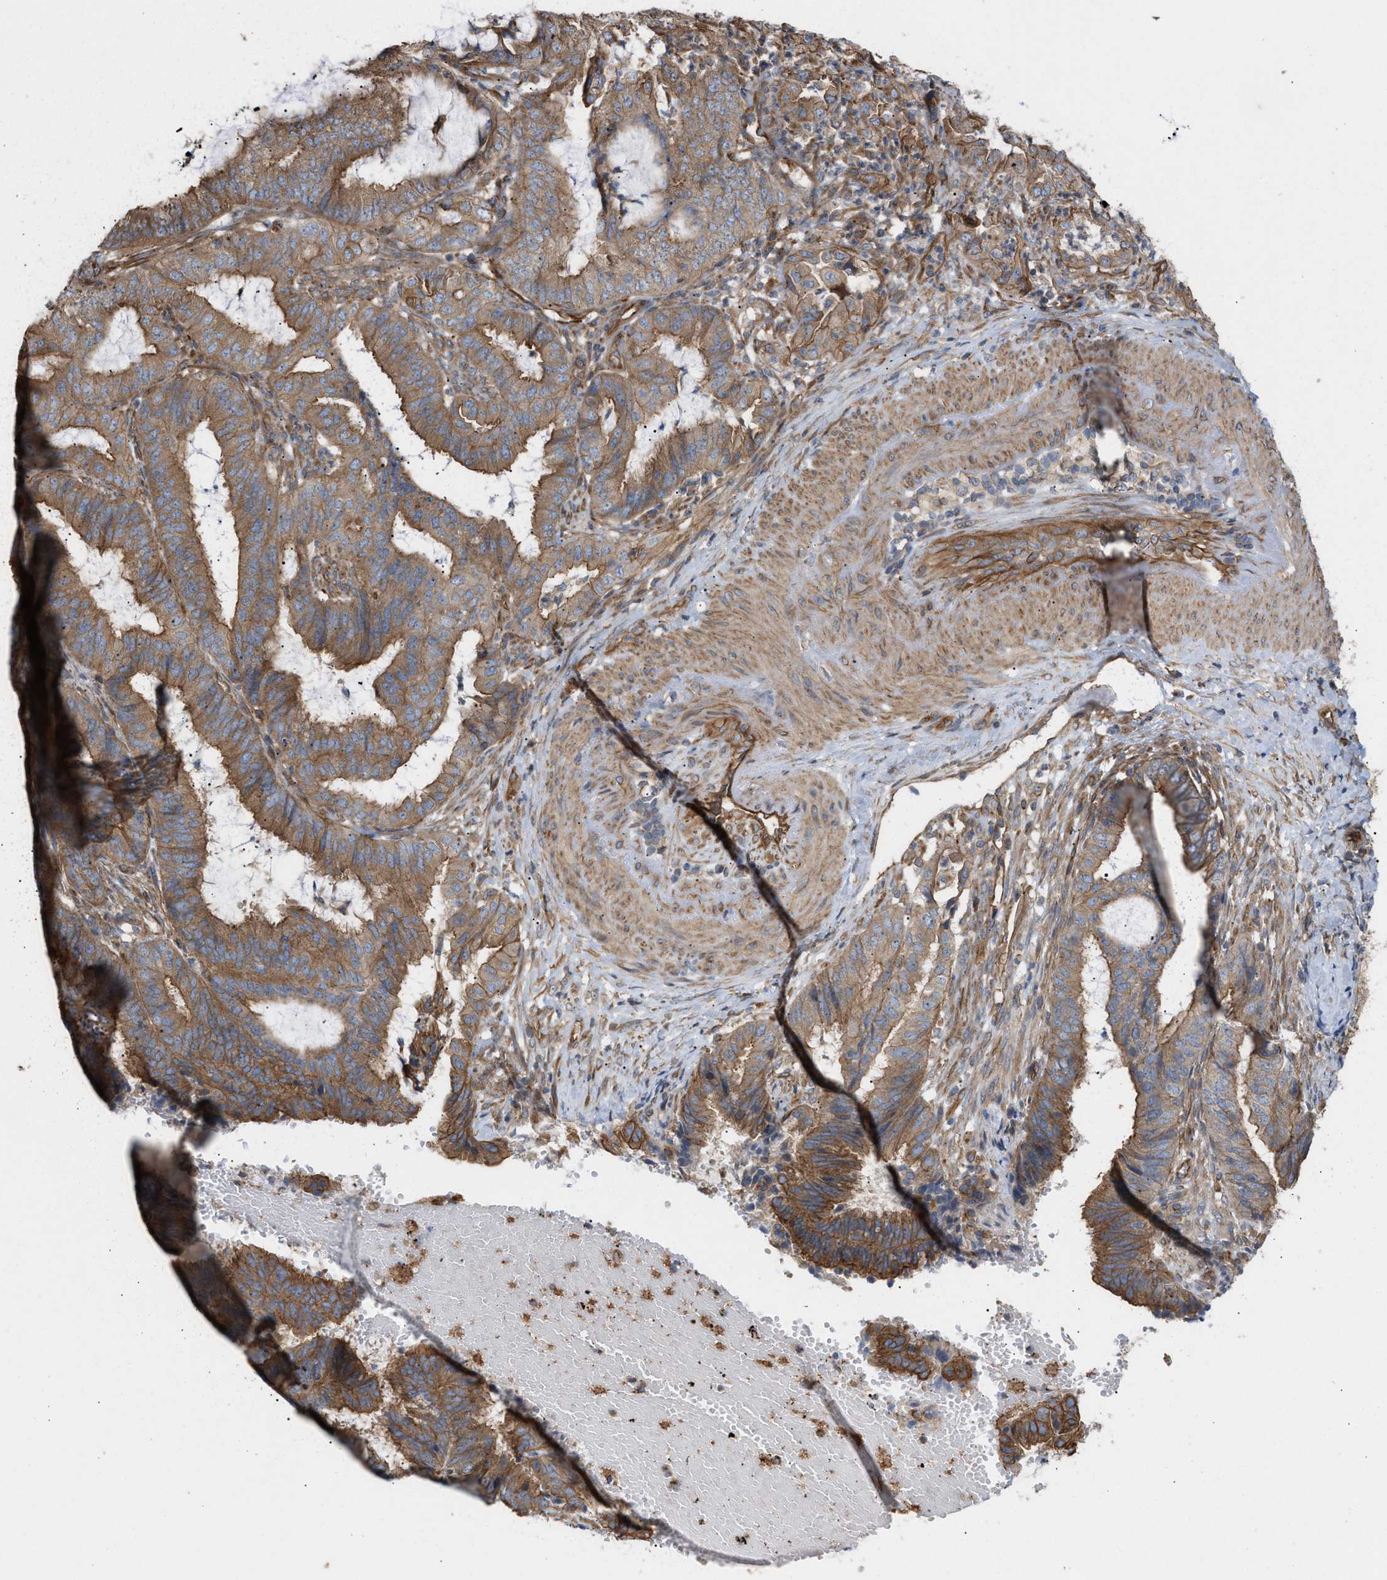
{"staining": {"intensity": "moderate", "quantity": ">75%", "location": "cytoplasmic/membranous"}, "tissue": "endometrial cancer", "cell_type": "Tumor cells", "image_type": "cancer", "snomed": [{"axis": "morphology", "description": "Adenocarcinoma, NOS"}, {"axis": "topography", "description": "Endometrium"}], "caption": "Protein expression analysis of human endometrial cancer (adenocarcinoma) reveals moderate cytoplasmic/membranous staining in about >75% of tumor cells. (brown staining indicates protein expression, while blue staining denotes nuclei).", "gene": "EPS15L1", "patient": {"sex": "female", "age": 51}}